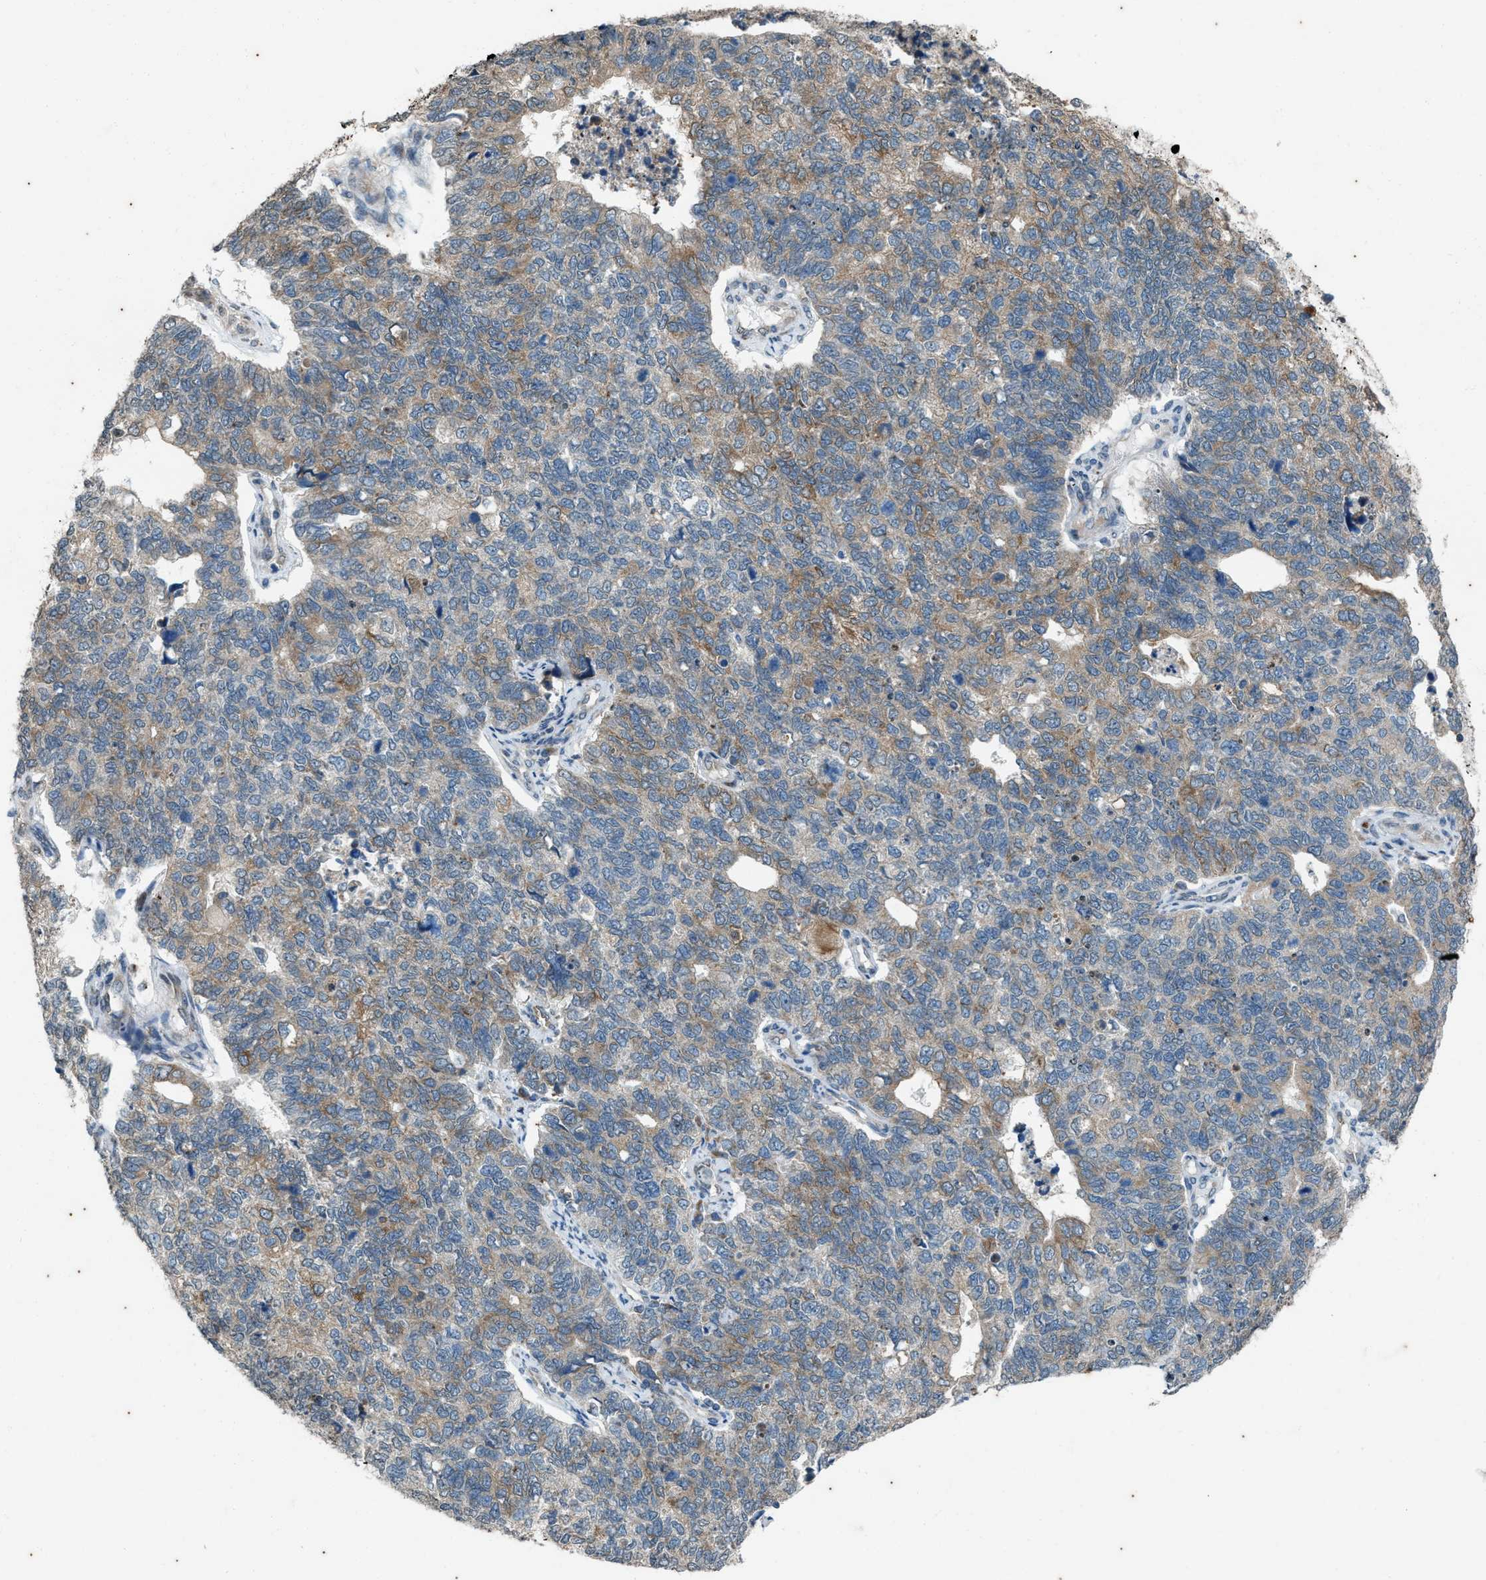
{"staining": {"intensity": "weak", "quantity": ">75%", "location": "cytoplasmic/membranous"}, "tissue": "cervical cancer", "cell_type": "Tumor cells", "image_type": "cancer", "snomed": [{"axis": "morphology", "description": "Squamous cell carcinoma, NOS"}, {"axis": "topography", "description": "Cervix"}], "caption": "Brown immunohistochemical staining in human cervical cancer (squamous cell carcinoma) reveals weak cytoplasmic/membranous positivity in about >75% of tumor cells. (DAB (3,3'-diaminobenzidine) = brown stain, brightfield microscopy at high magnification).", "gene": "CHPF2", "patient": {"sex": "female", "age": 63}}